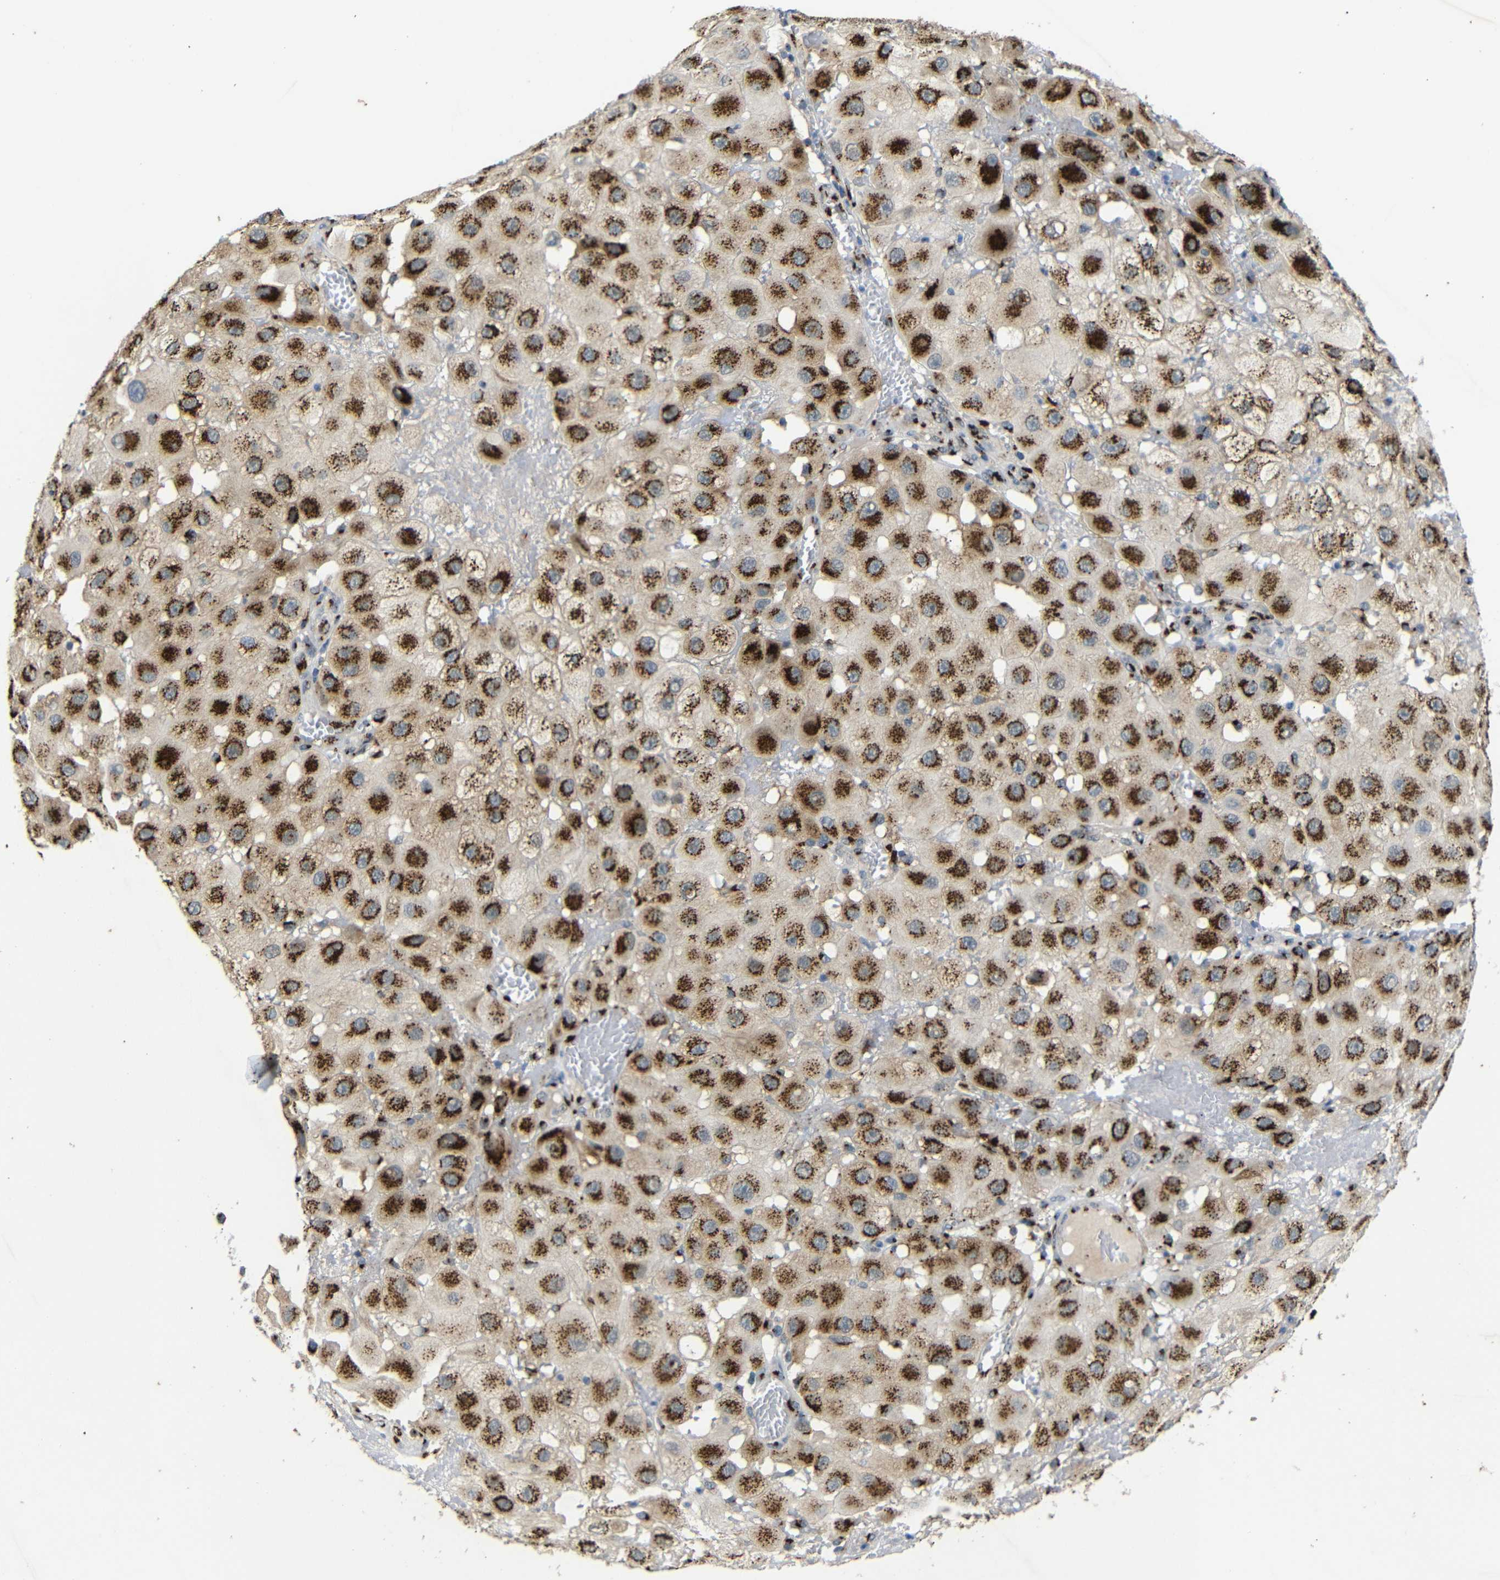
{"staining": {"intensity": "strong", "quantity": ">75%", "location": "cytoplasmic/membranous"}, "tissue": "melanoma", "cell_type": "Tumor cells", "image_type": "cancer", "snomed": [{"axis": "morphology", "description": "Malignant melanoma, NOS"}, {"axis": "topography", "description": "Skin"}], "caption": "A brown stain shows strong cytoplasmic/membranous staining of a protein in human malignant melanoma tumor cells. Nuclei are stained in blue.", "gene": "TGOLN2", "patient": {"sex": "female", "age": 81}}